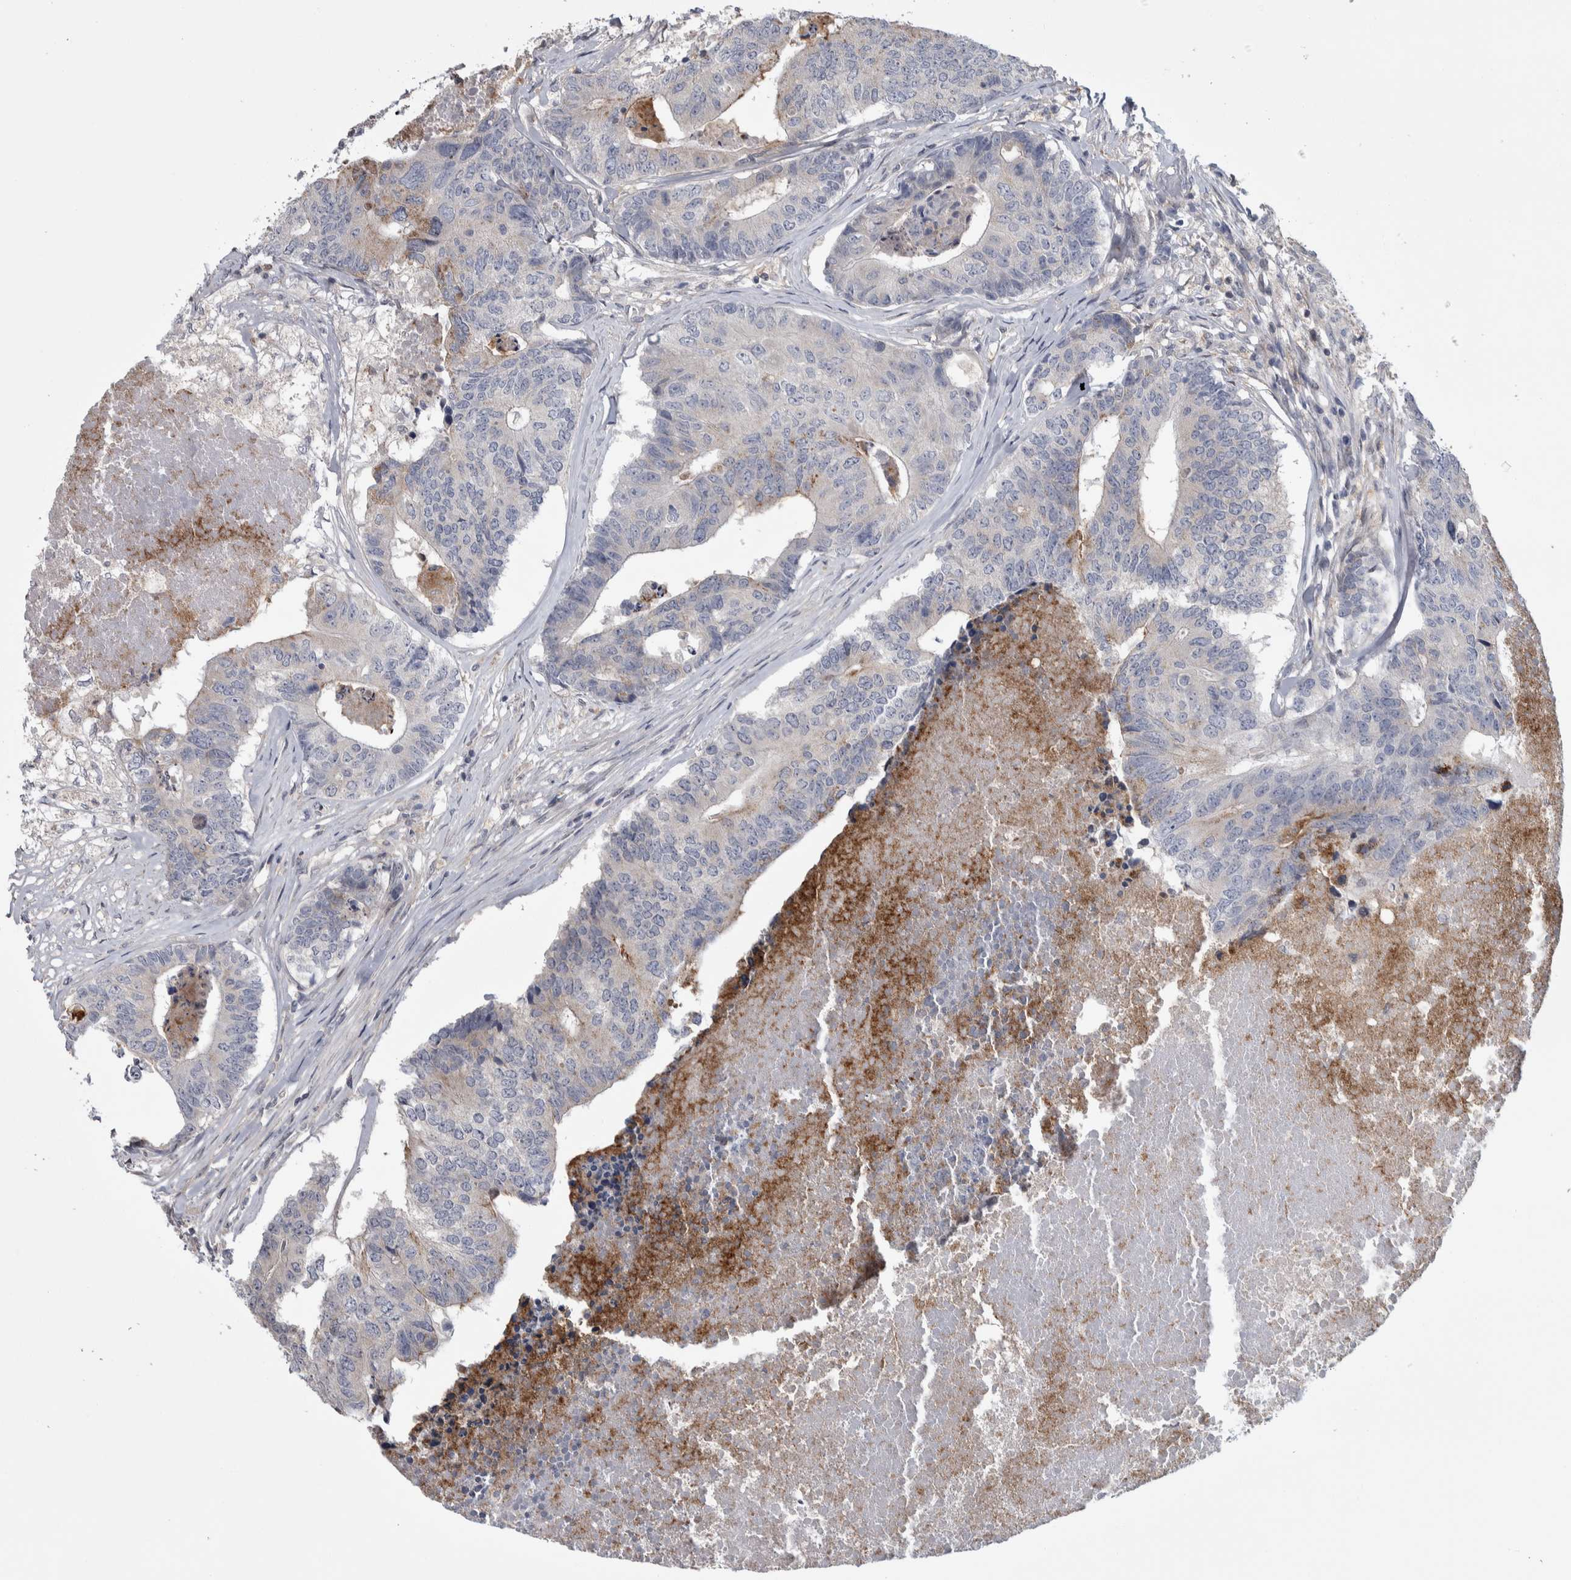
{"staining": {"intensity": "weak", "quantity": "<25%", "location": "cytoplasmic/membranous"}, "tissue": "colorectal cancer", "cell_type": "Tumor cells", "image_type": "cancer", "snomed": [{"axis": "morphology", "description": "Adenocarcinoma, NOS"}, {"axis": "topography", "description": "Colon"}], "caption": "The image displays no significant expression in tumor cells of colorectal cancer (adenocarcinoma).", "gene": "TAX1BP1", "patient": {"sex": "female", "age": 67}}